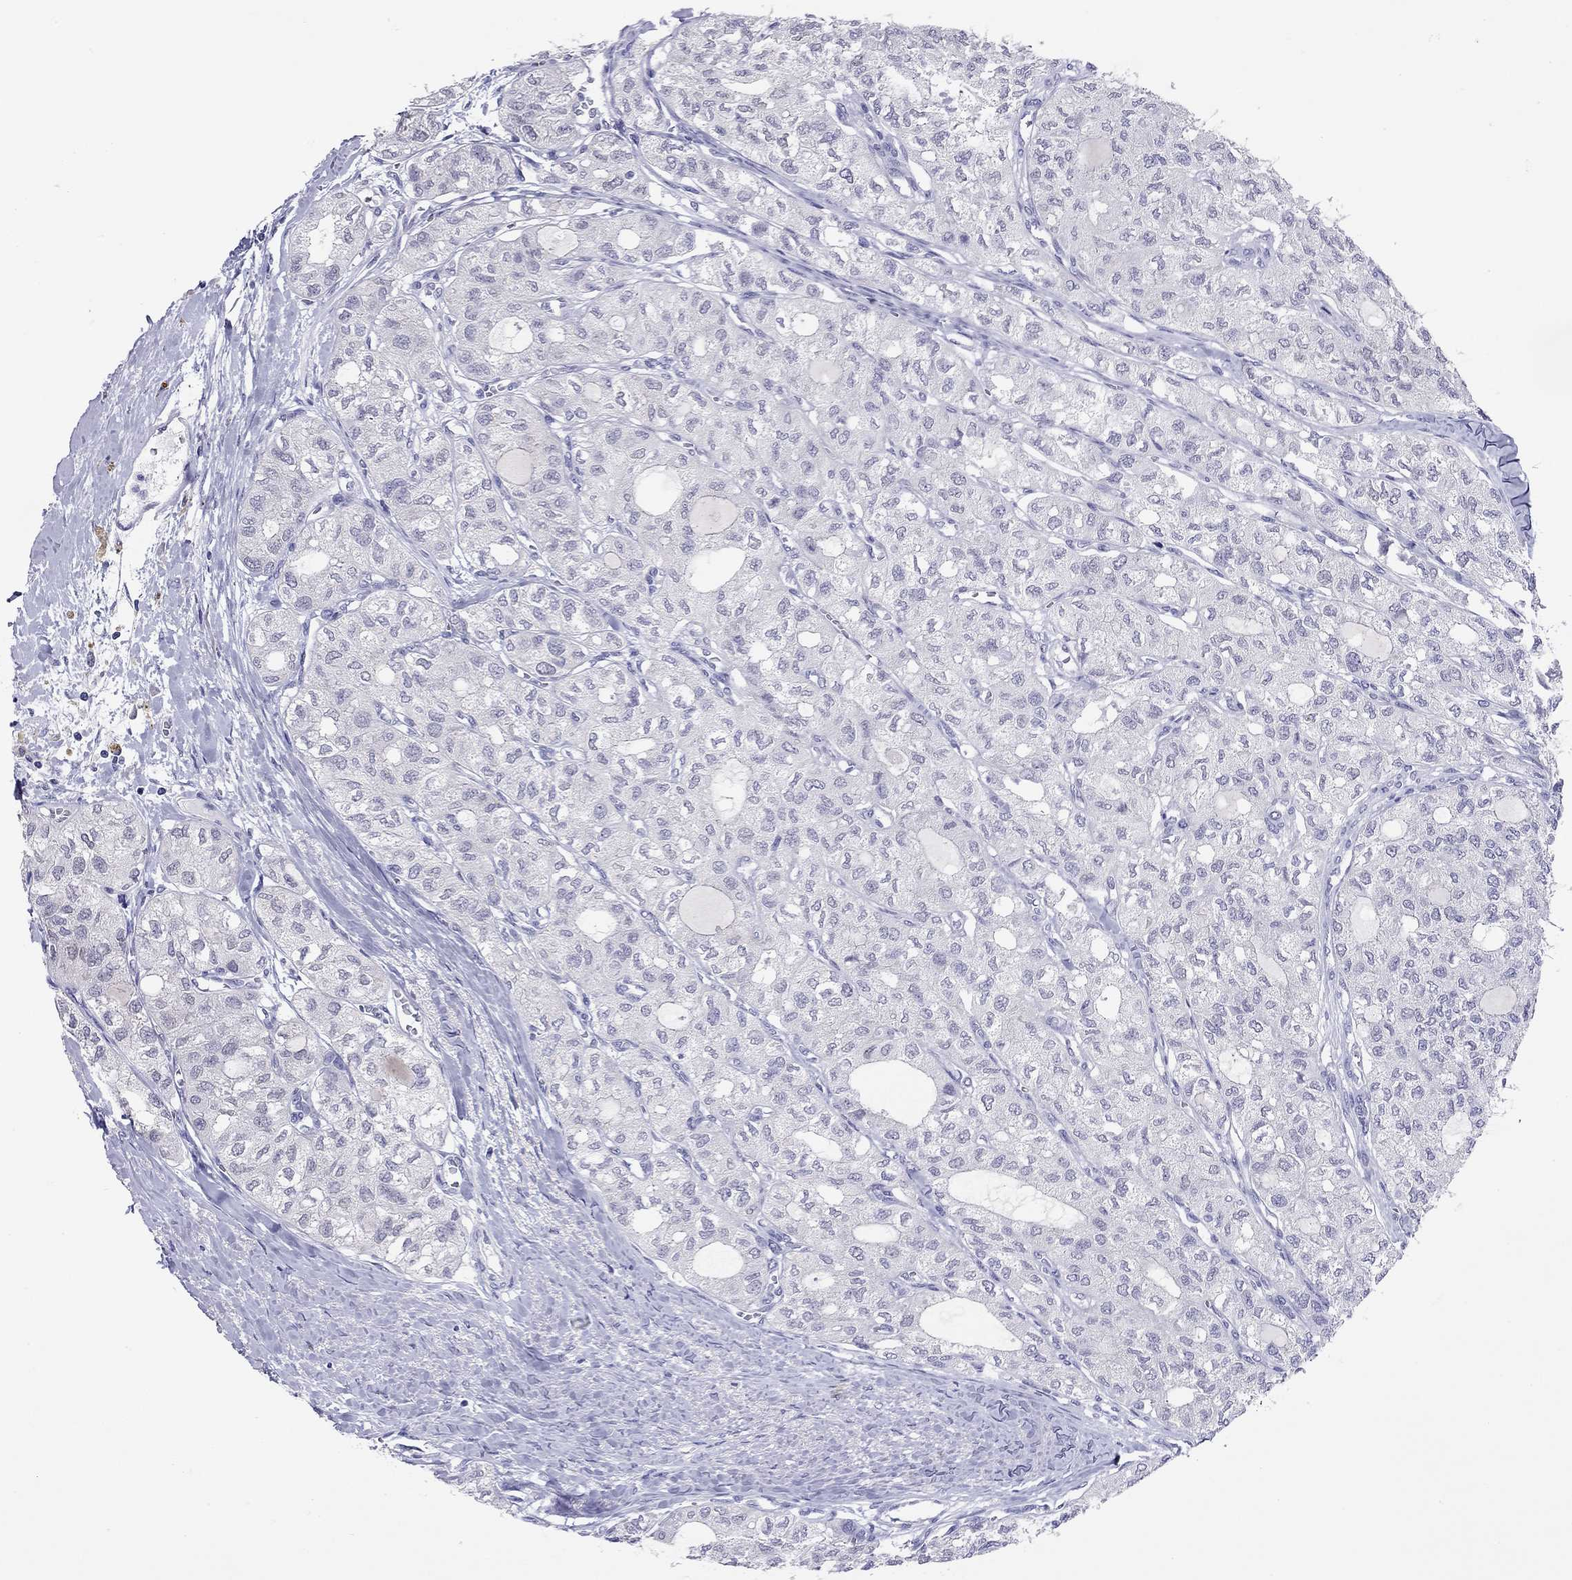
{"staining": {"intensity": "negative", "quantity": "none", "location": "none"}, "tissue": "thyroid cancer", "cell_type": "Tumor cells", "image_type": "cancer", "snomed": [{"axis": "morphology", "description": "Follicular adenoma carcinoma, NOS"}, {"axis": "topography", "description": "Thyroid gland"}], "caption": "Tumor cells are negative for protein expression in human thyroid cancer (follicular adenoma carcinoma).", "gene": "ARMC12", "patient": {"sex": "male", "age": 75}}